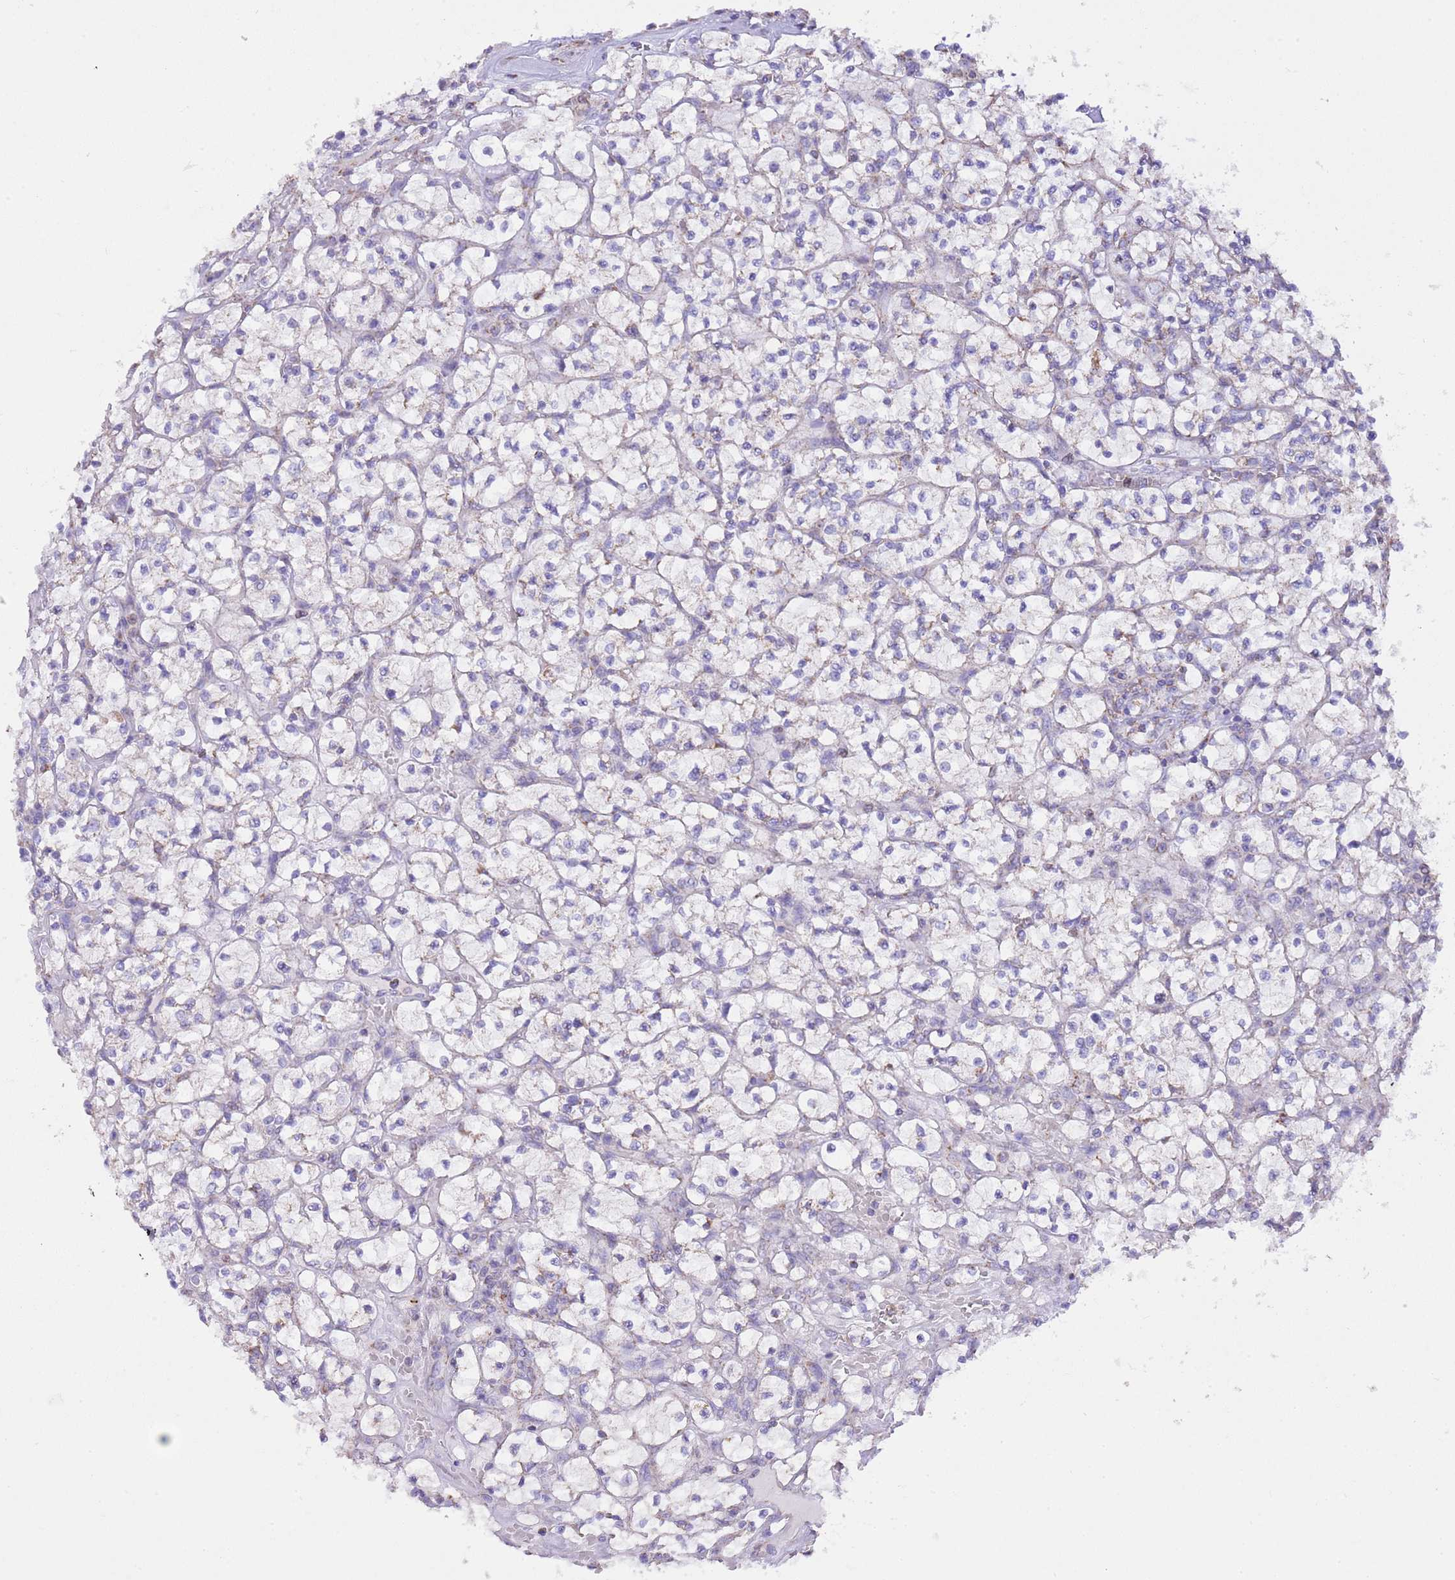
{"staining": {"intensity": "weak", "quantity": "<25%", "location": "cytoplasmic/membranous"}, "tissue": "renal cancer", "cell_type": "Tumor cells", "image_type": "cancer", "snomed": [{"axis": "morphology", "description": "Adenocarcinoma, NOS"}, {"axis": "topography", "description": "Kidney"}], "caption": "Immunohistochemical staining of renal cancer exhibits no significant staining in tumor cells.", "gene": "TEKTIP1", "patient": {"sex": "female", "age": 64}}